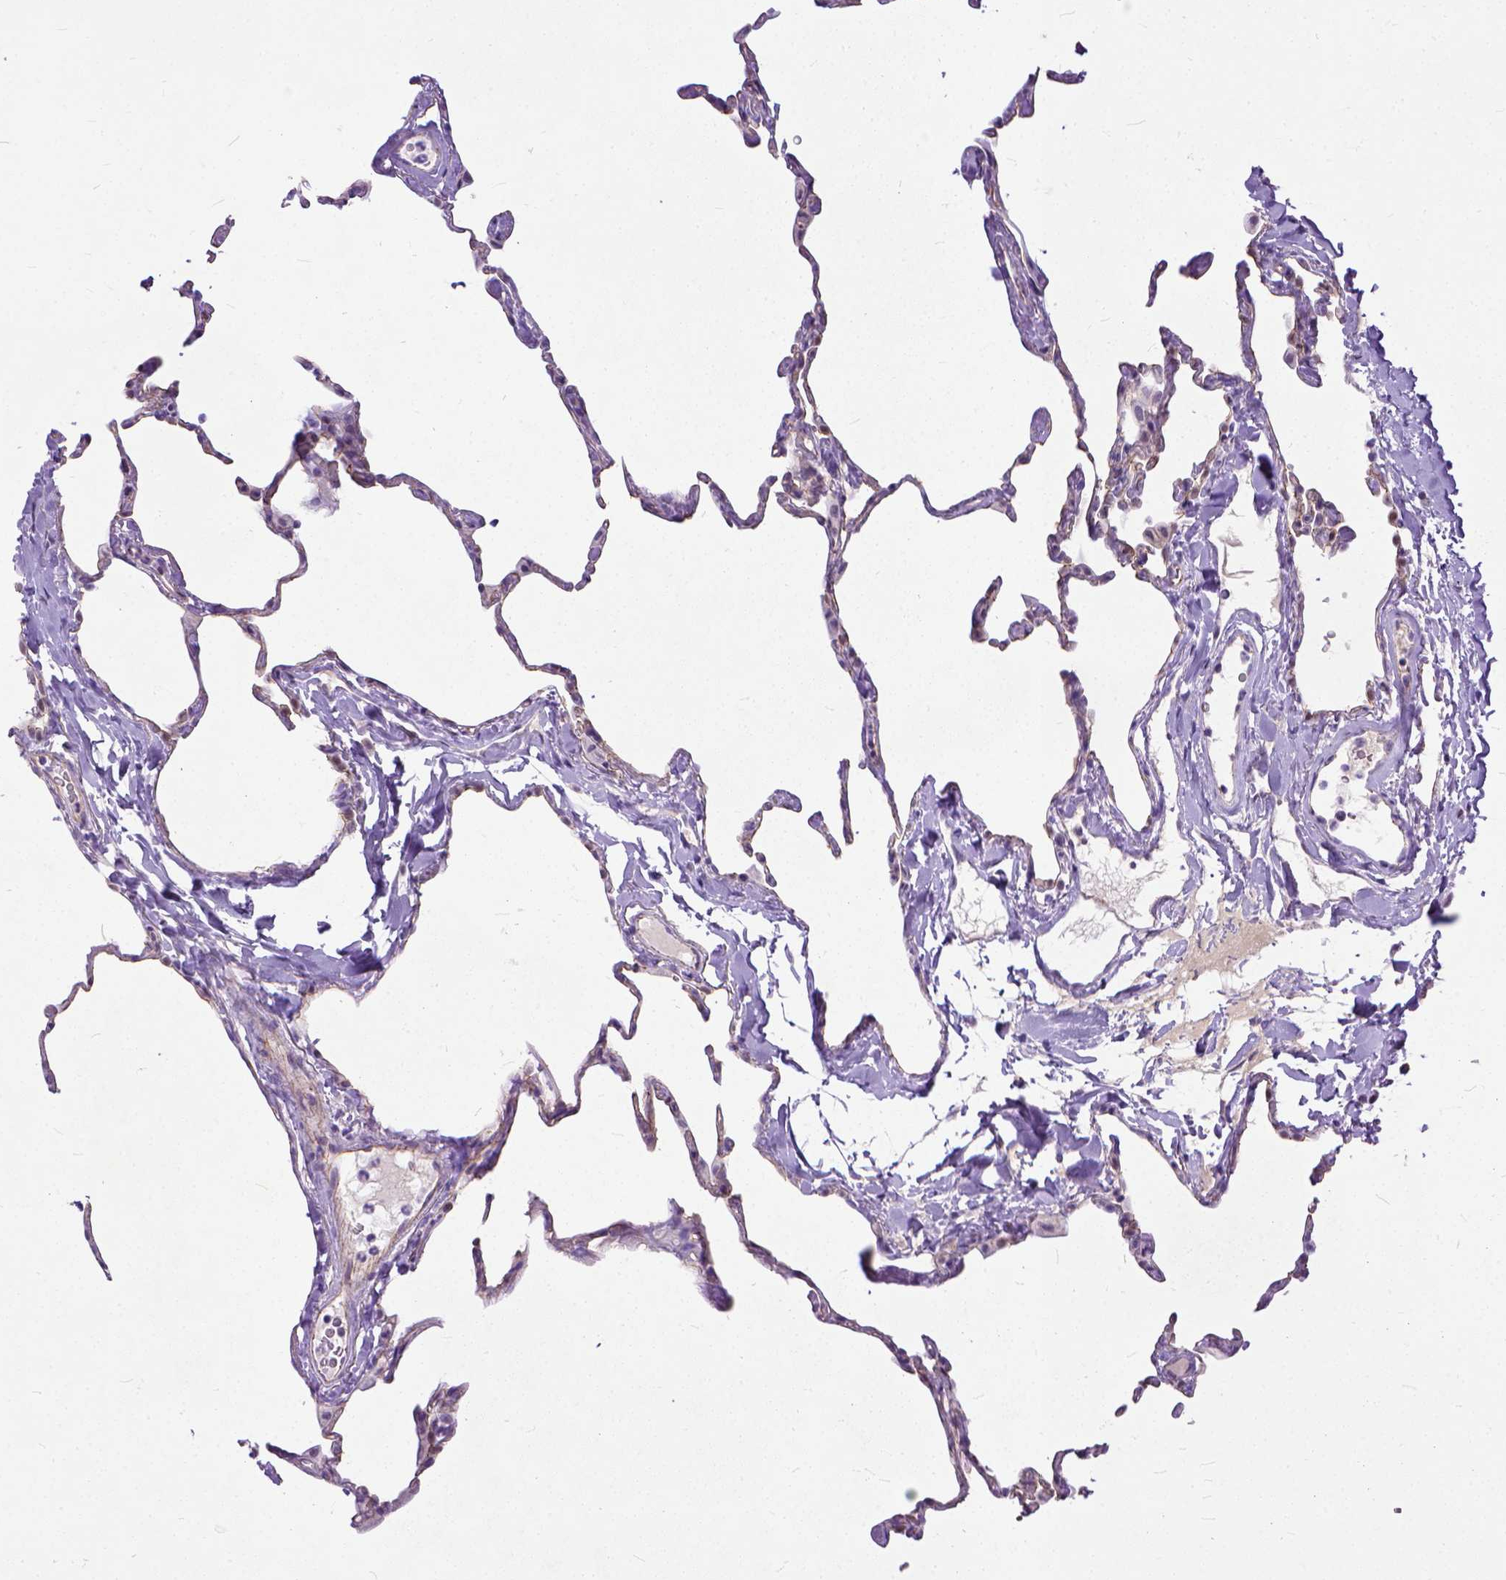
{"staining": {"intensity": "negative", "quantity": "none", "location": "none"}, "tissue": "lung", "cell_type": "Alveolar cells", "image_type": "normal", "snomed": [{"axis": "morphology", "description": "Normal tissue, NOS"}, {"axis": "topography", "description": "Lung"}], "caption": "This is an immunohistochemistry image of unremarkable human lung. There is no staining in alveolar cells.", "gene": "ADGRF1", "patient": {"sex": "male", "age": 65}}